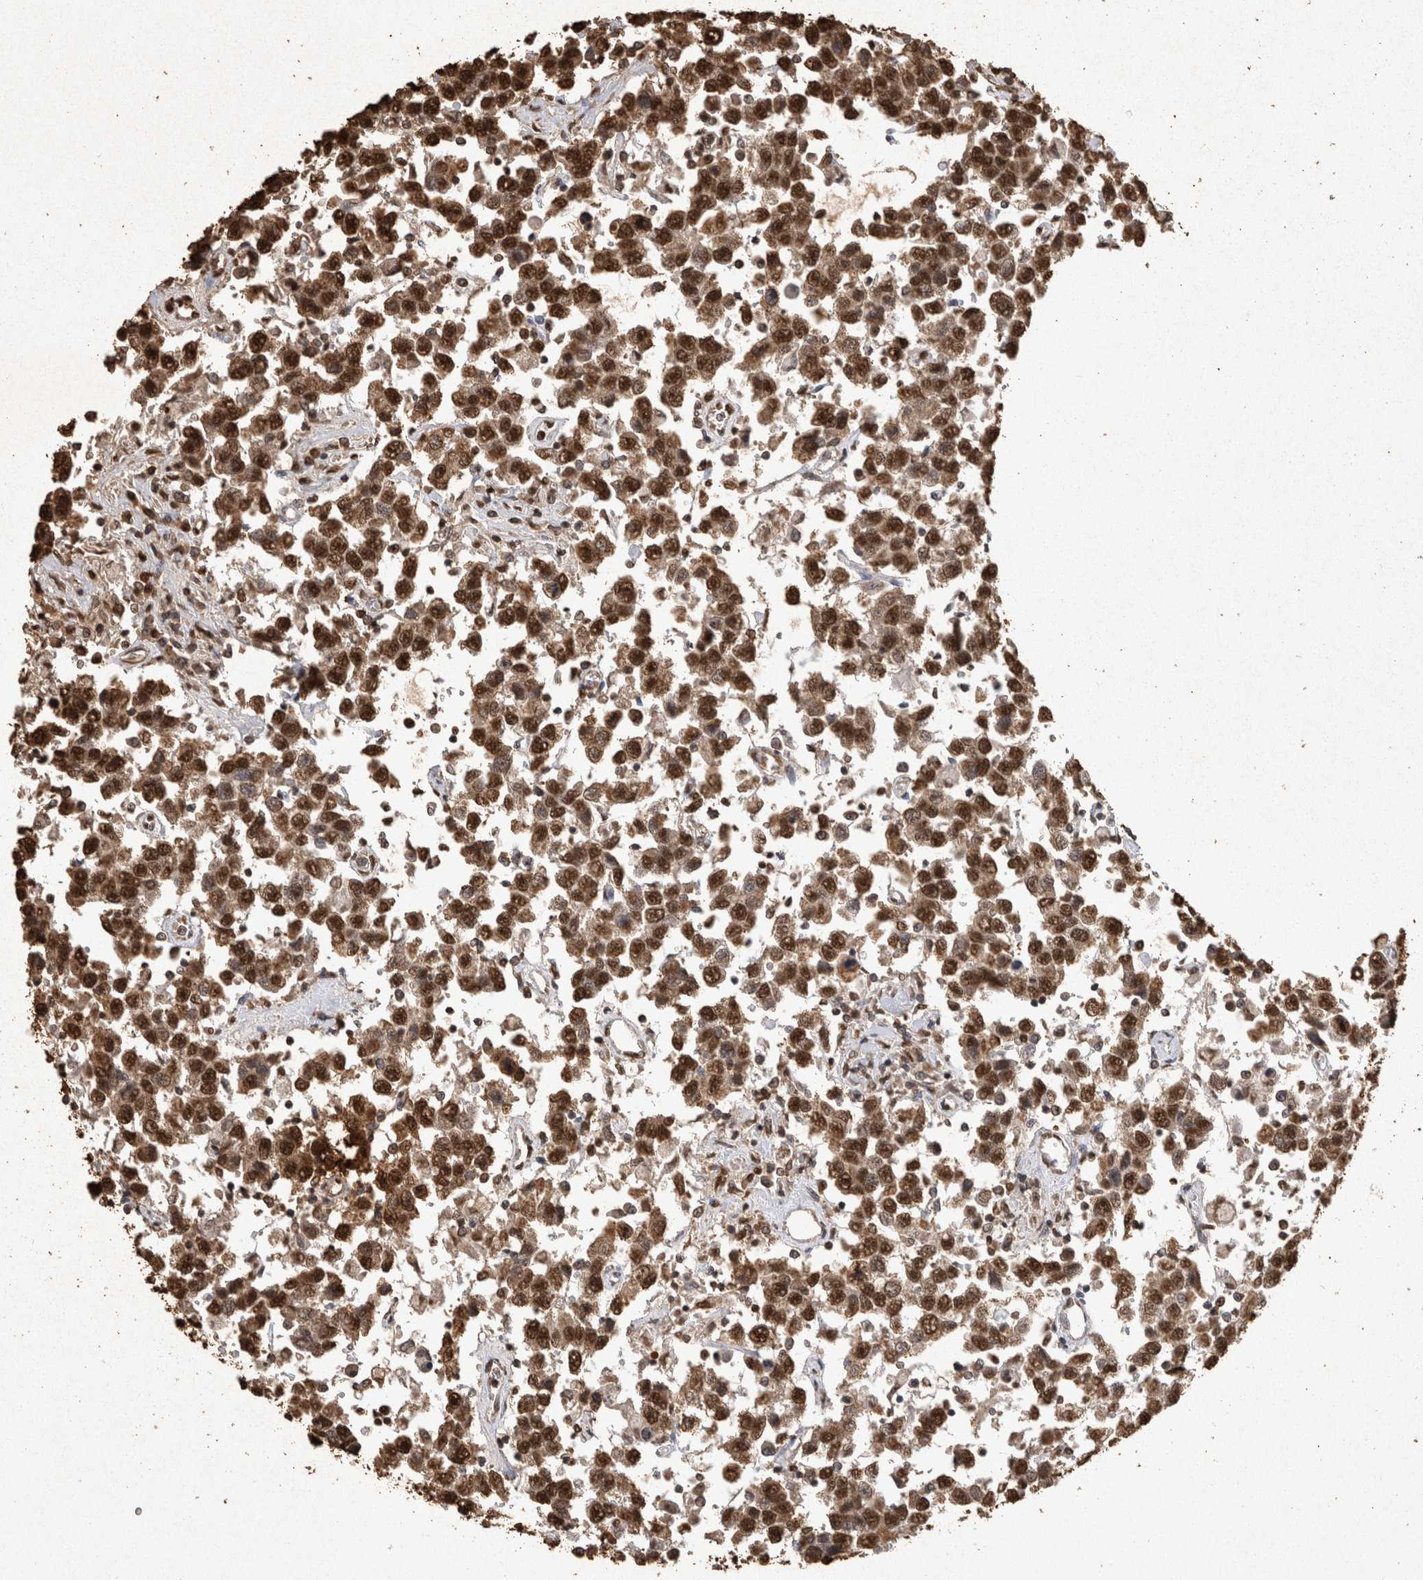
{"staining": {"intensity": "strong", "quantity": ">75%", "location": "cytoplasmic/membranous,nuclear"}, "tissue": "testis cancer", "cell_type": "Tumor cells", "image_type": "cancer", "snomed": [{"axis": "morphology", "description": "Seminoma, NOS"}, {"axis": "topography", "description": "Testis"}], "caption": "Immunohistochemical staining of human testis cancer (seminoma) reveals high levels of strong cytoplasmic/membranous and nuclear protein expression in approximately >75% of tumor cells.", "gene": "OAS2", "patient": {"sex": "male", "age": 41}}